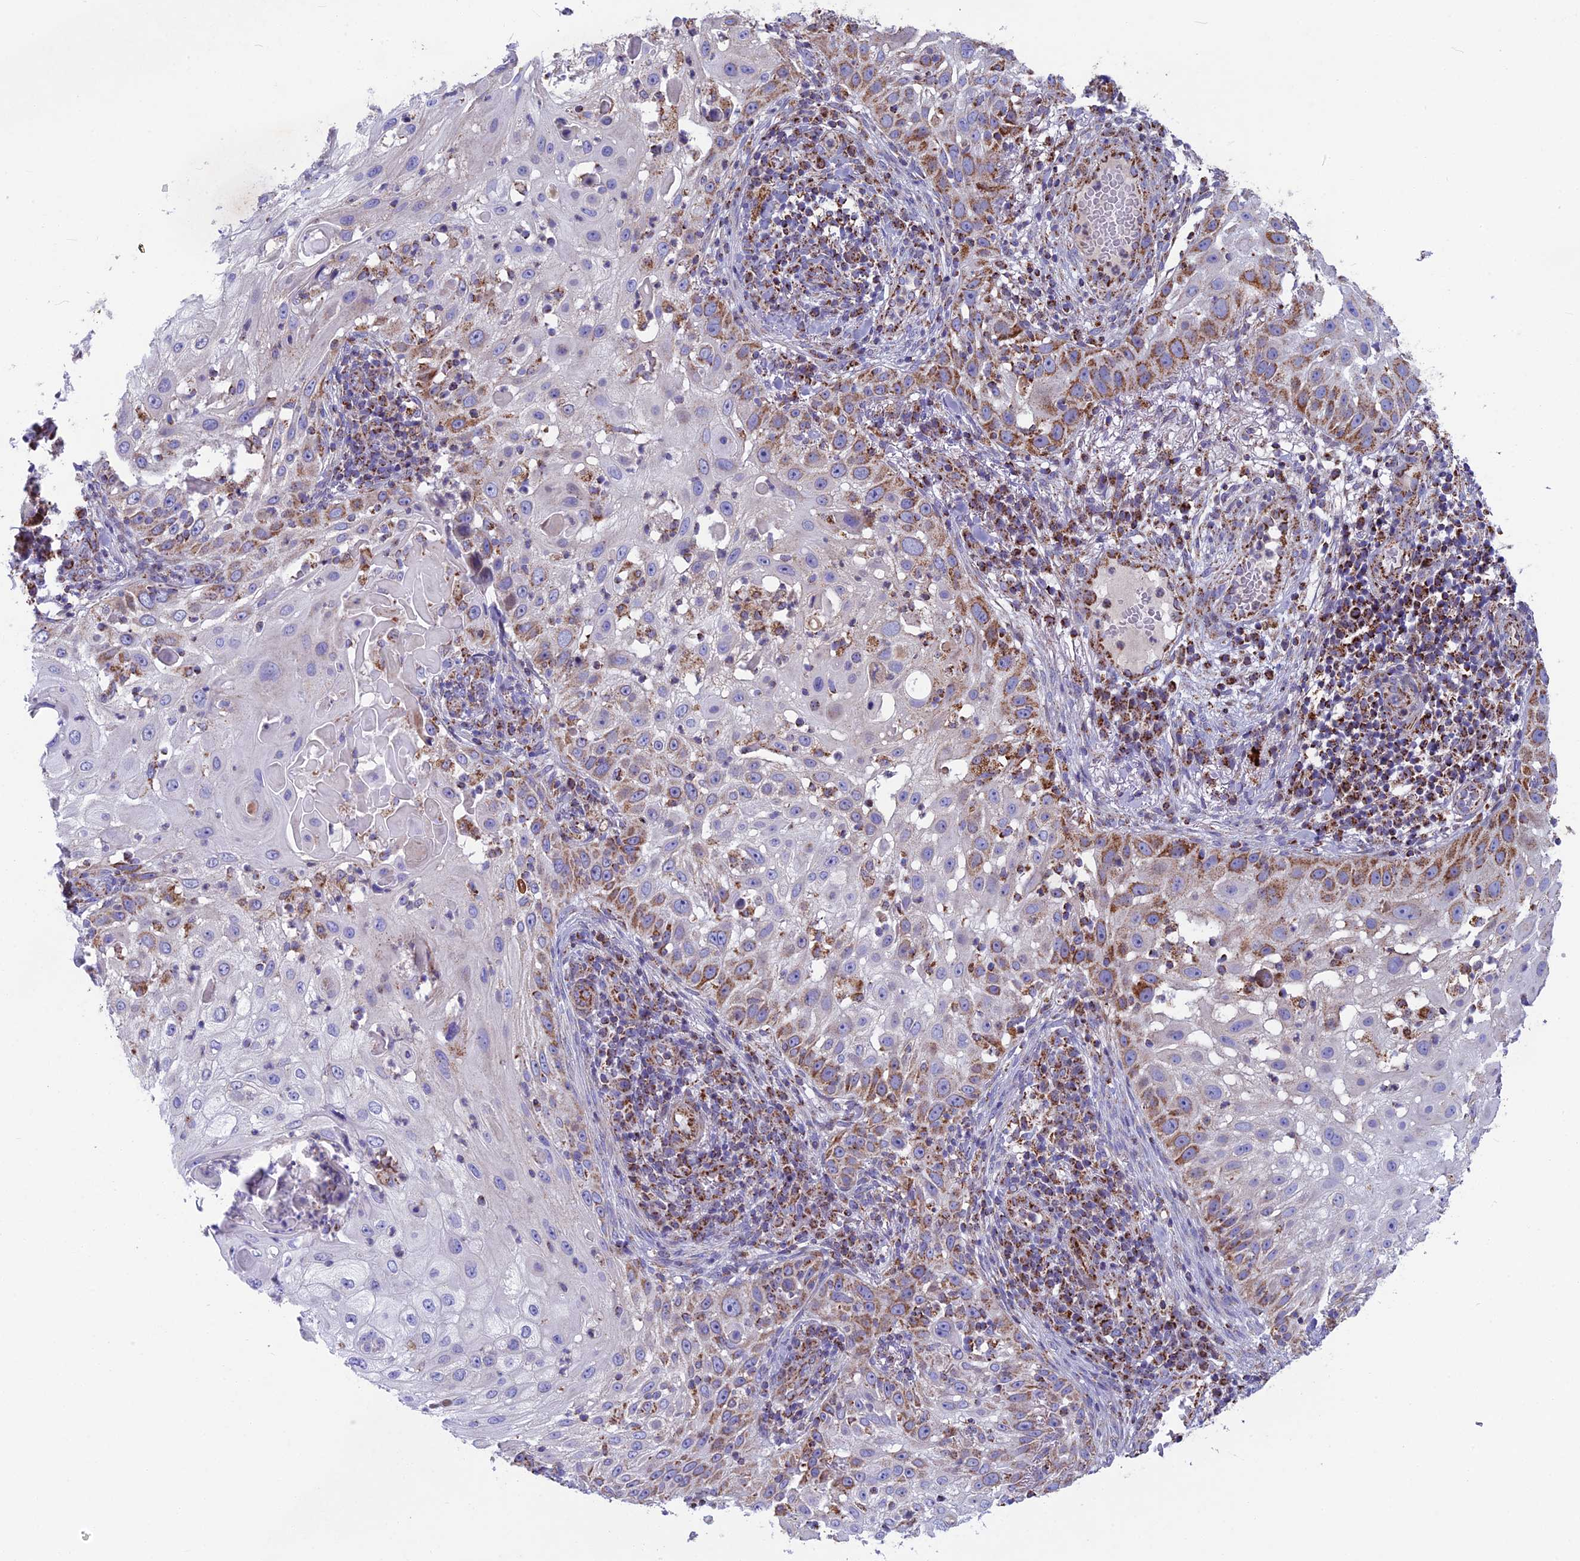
{"staining": {"intensity": "moderate", "quantity": "25%-75%", "location": "cytoplasmic/membranous"}, "tissue": "skin cancer", "cell_type": "Tumor cells", "image_type": "cancer", "snomed": [{"axis": "morphology", "description": "Squamous cell carcinoma, NOS"}, {"axis": "topography", "description": "Skin"}], "caption": "This is an image of immunohistochemistry (IHC) staining of skin cancer, which shows moderate expression in the cytoplasmic/membranous of tumor cells.", "gene": "CS", "patient": {"sex": "female", "age": 44}}